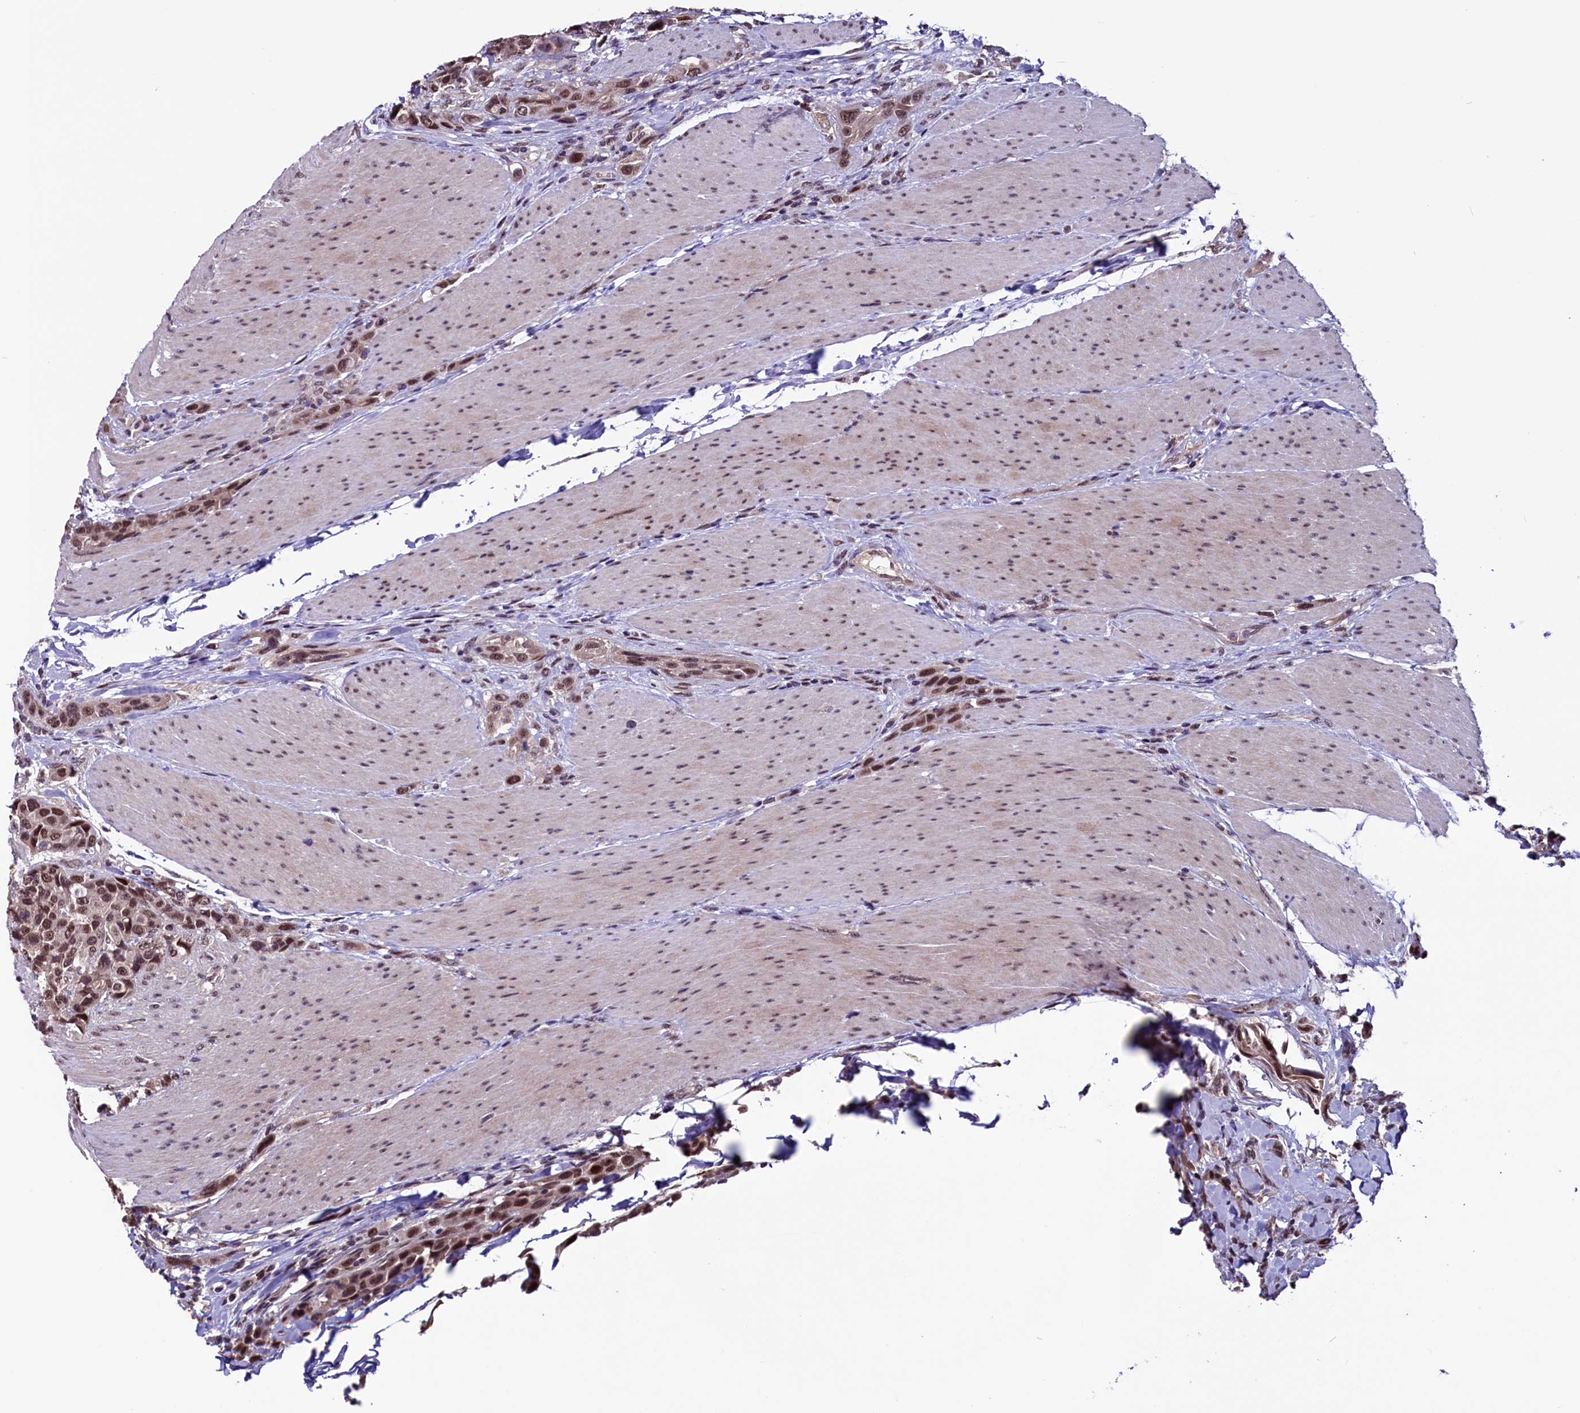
{"staining": {"intensity": "moderate", "quantity": ">75%", "location": "nuclear"}, "tissue": "urothelial cancer", "cell_type": "Tumor cells", "image_type": "cancer", "snomed": [{"axis": "morphology", "description": "Urothelial carcinoma, High grade"}, {"axis": "topography", "description": "Urinary bladder"}], "caption": "An immunohistochemistry (IHC) photomicrograph of tumor tissue is shown. Protein staining in brown highlights moderate nuclear positivity in urothelial cancer within tumor cells. Immunohistochemistry stains the protein of interest in brown and the nuclei are stained blue.", "gene": "RNMT", "patient": {"sex": "male", "age": 50}}